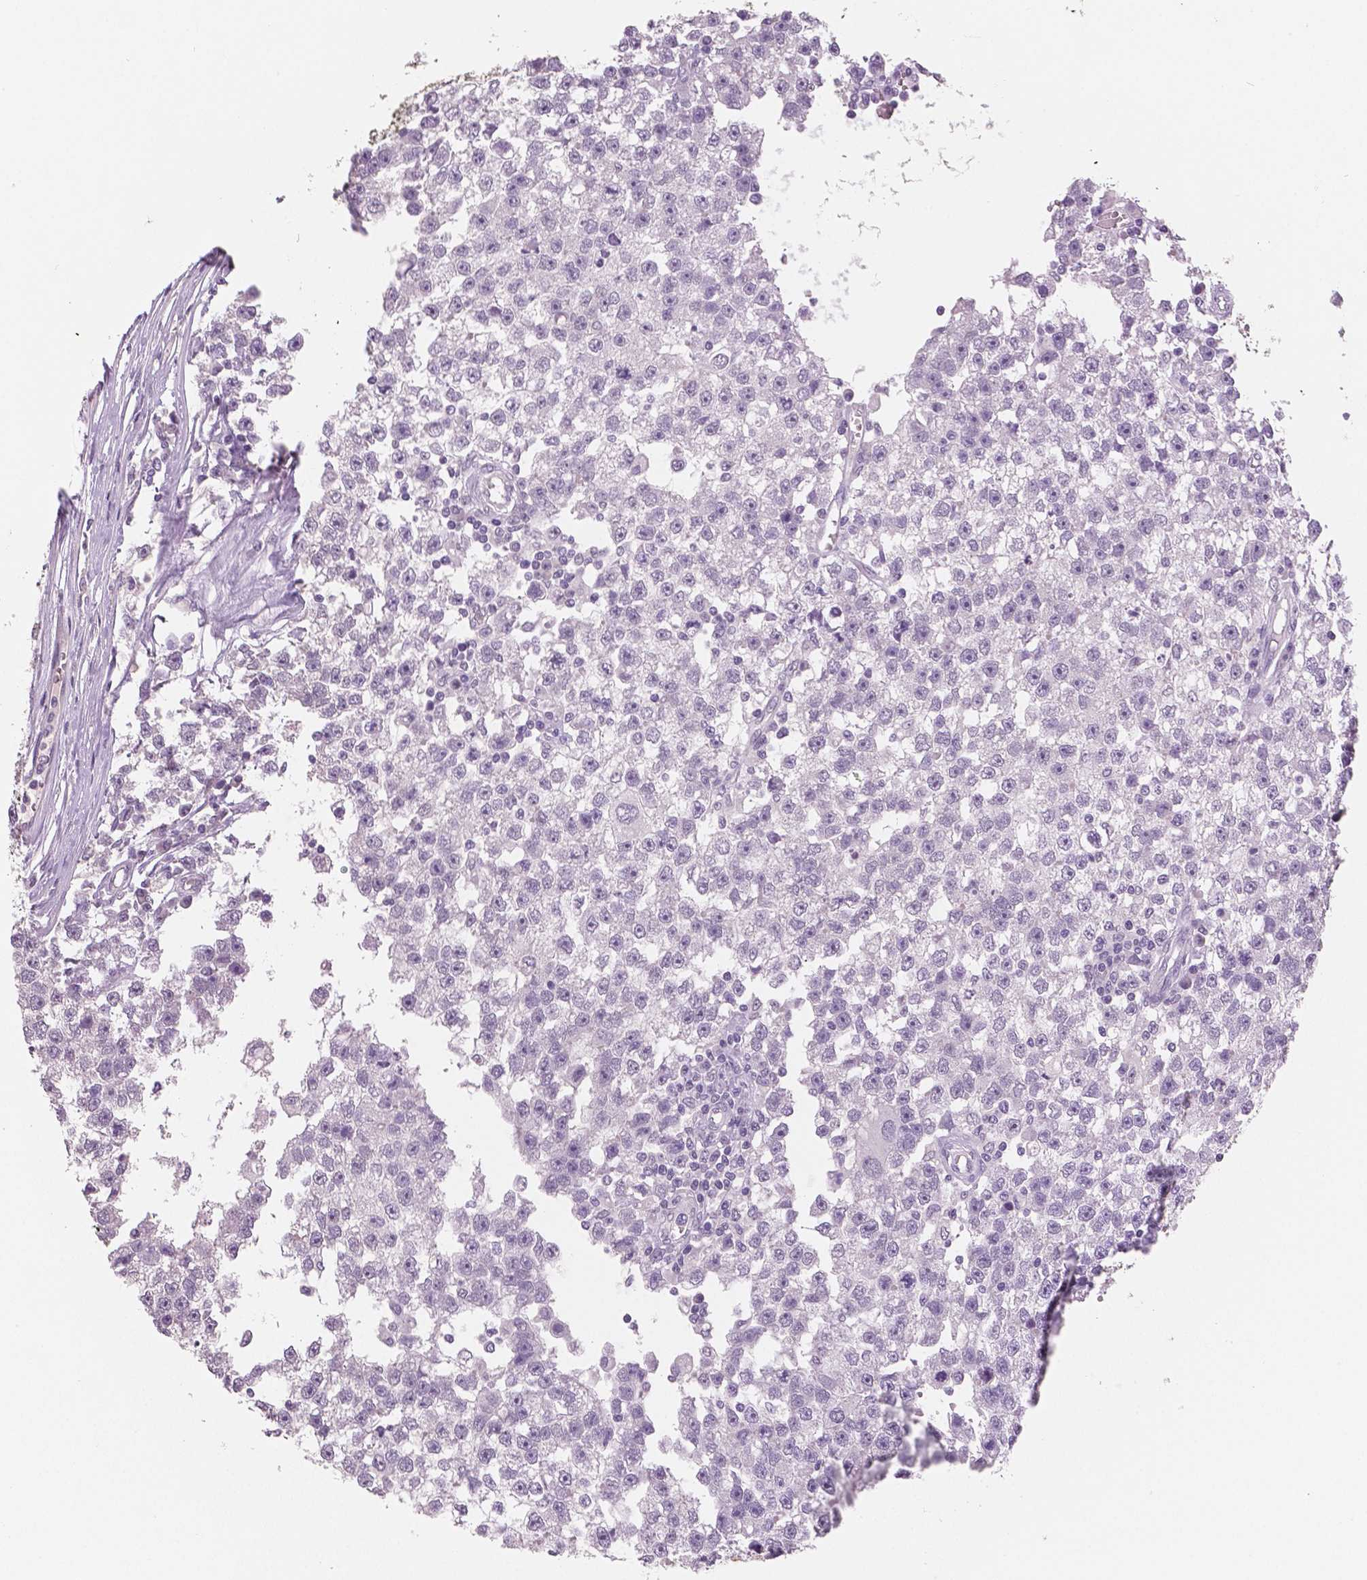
{"staining": {"intensity": "negative", "quantity": "none", "location": "none"}, "tissue": "testis cancer", "cell_type": "Tumor cells", "image_type": "cancer", "snomed": [{"axis": "morphology", "description": "Seminoma, NOS"}, {"axis": "topography", "description": "Testis"}], "caption": "There is no significant staining in tumor cells of testis cancer (seminoma).", "gene": "NECAB2", "patient": {"sex": "male", "age": 34}}